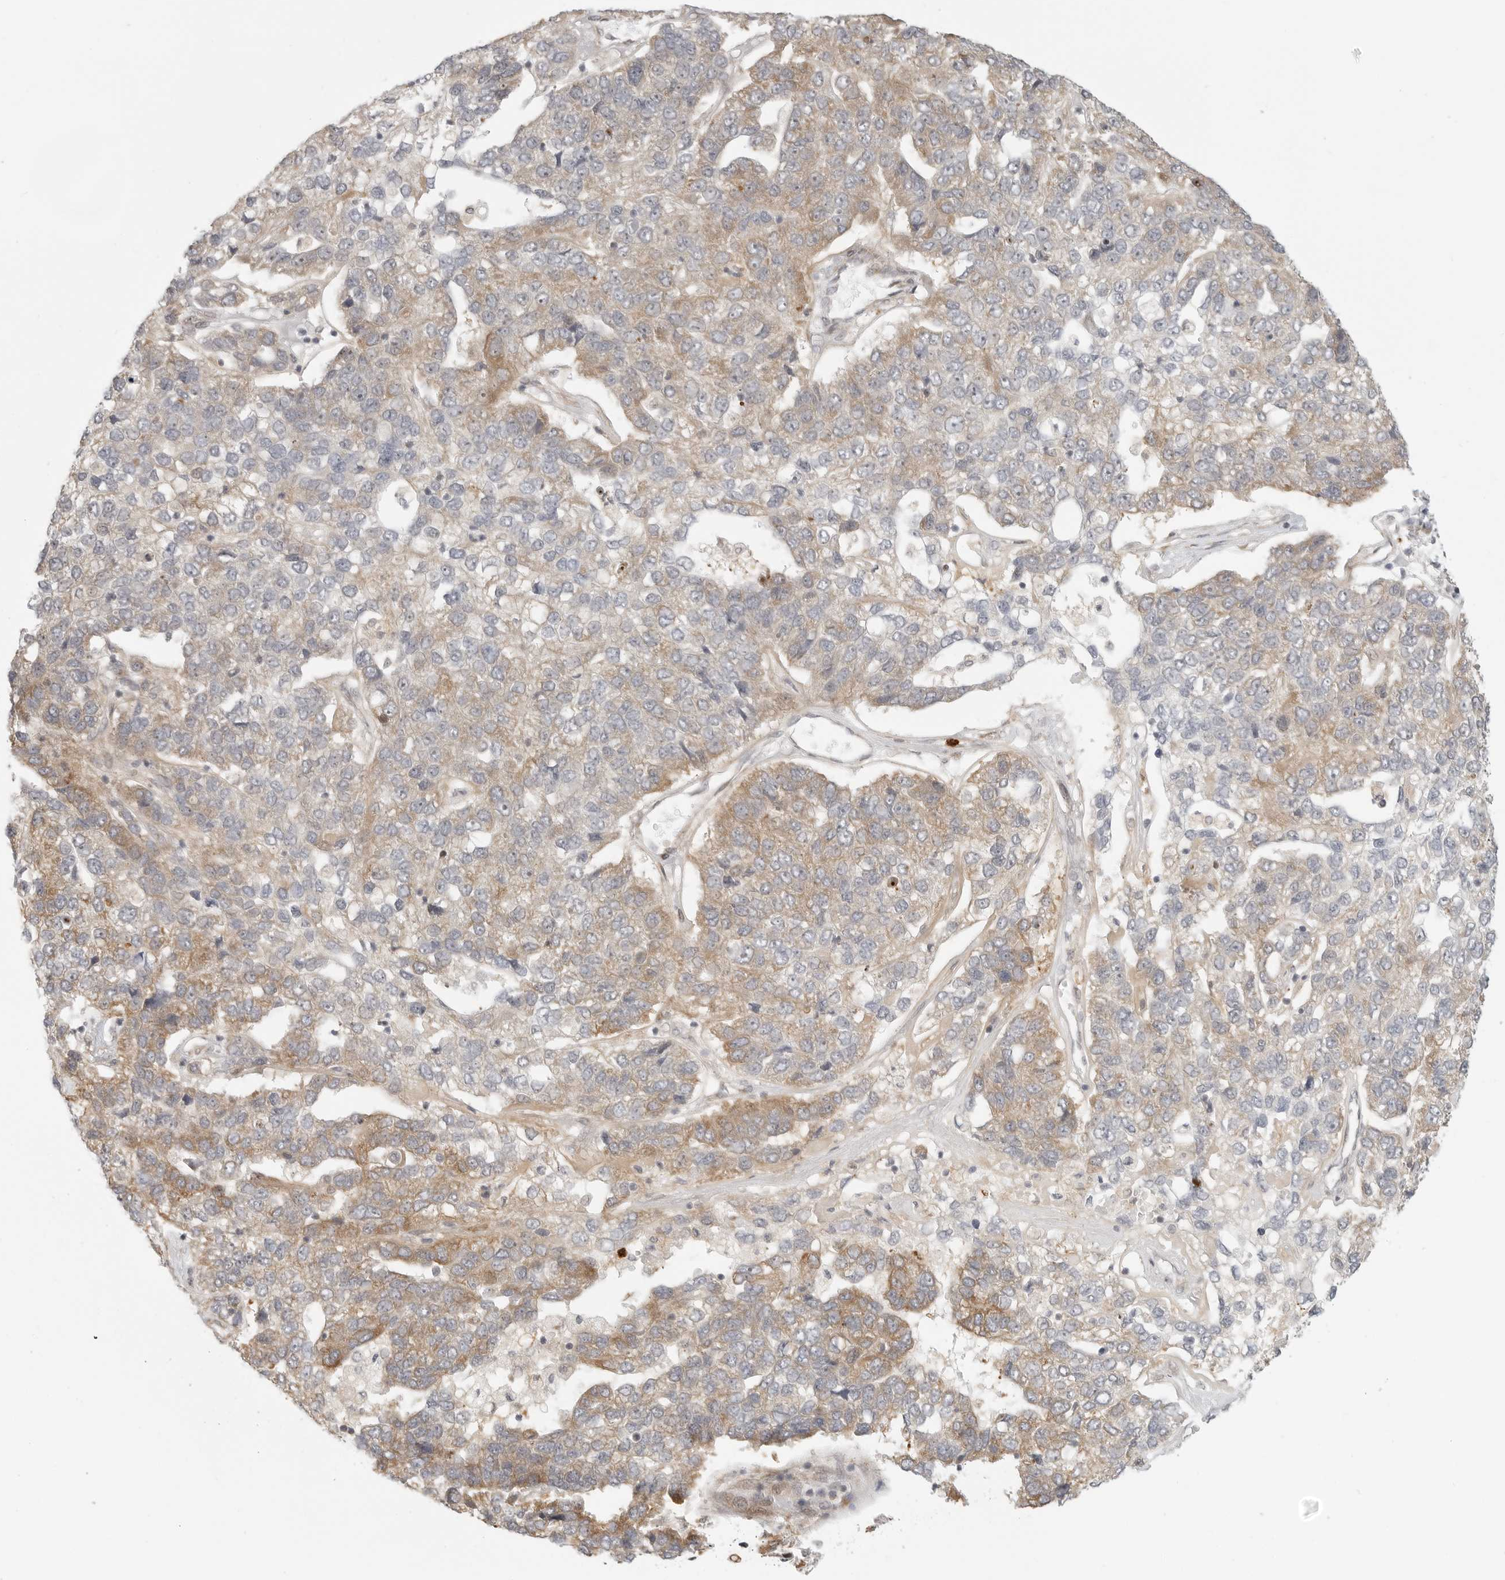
{"staining": {"intensity": "moderate", "quantity": "25%-75%", "location": "cytoplasmic/membranous"}, "tissue": "pancreatic cancer", "cell_type": "Tumor cells", "image_type": "cancer", "snomed": [{"axis": "morphology", "description": "Adenocarcinoma, NOS"}, {"axis": "topography", "description": "Pancreas"}], "caption": "DAB (3,3'-diaminobenzidine) immunohistochemical staining of pancreatic adenocarcinoma demonstrates moderate cytoplasmic/membranous protein expression in about 25%-75% of tumor cells. Immunohistochemistry stains the protein of interest in brown and the nuclei are stained blue.", "gene": "DSCC1", "patient": {"sex": "female", "age": 61}}